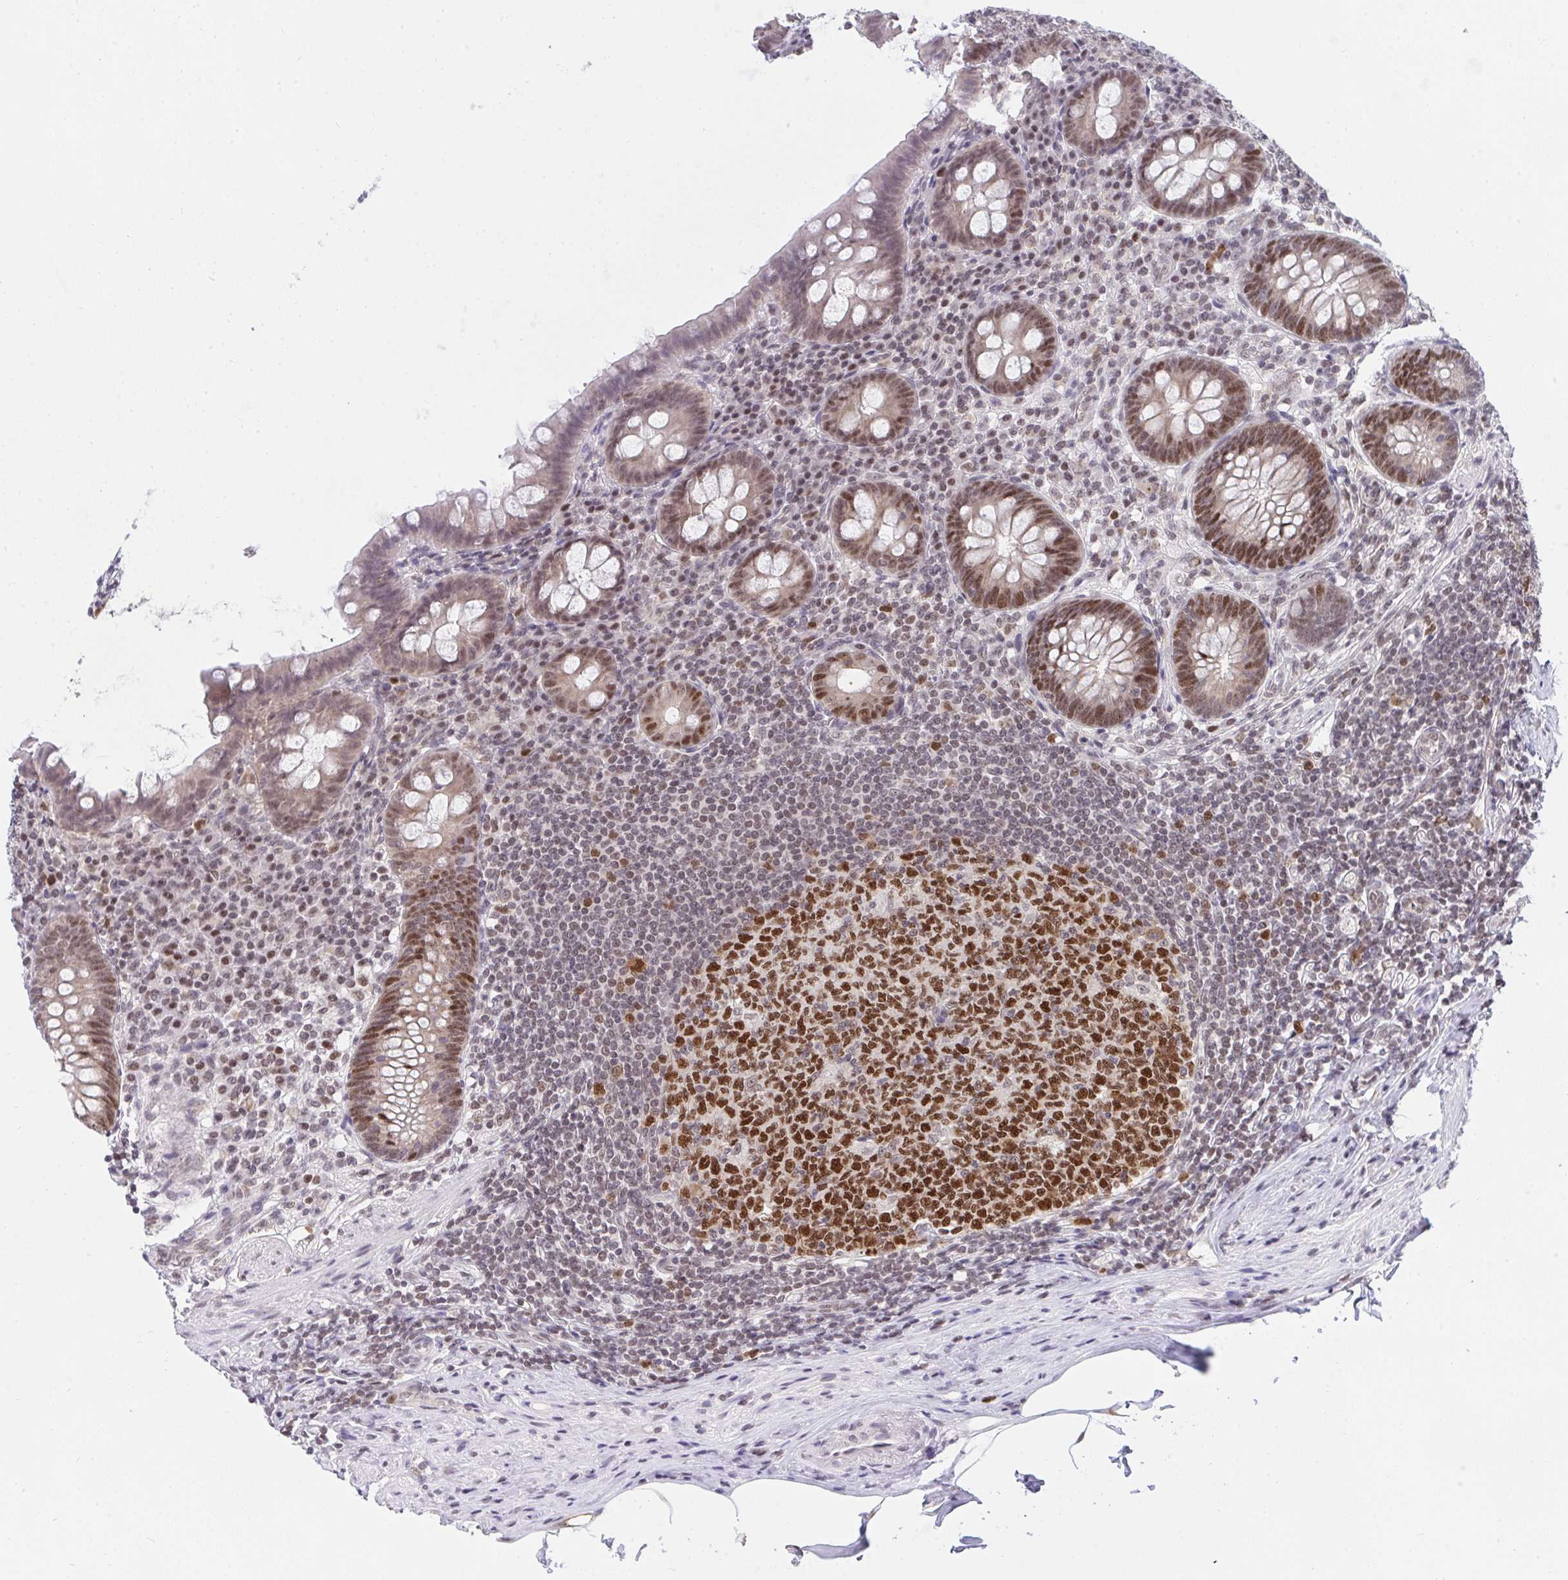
{"staining": {"intensity": "moderate", "quantity": "25%-75%", "location": "nuclear"}, "tissue": "appendix", "cell_type": "Glandular cells", "image_type": "normal", "snomed": [{"axis": "morphology", "description": "Normal tissue, NOS"}, {"axis": "topography", "description": "Appendix"}], "caption": "Appendix stained with a brown dye reveals moderate nuclear positive positivity in about 25%-75% of glandular cells.", "gene": "RFC4", "patient": {"sex": "male", "age": 71}}